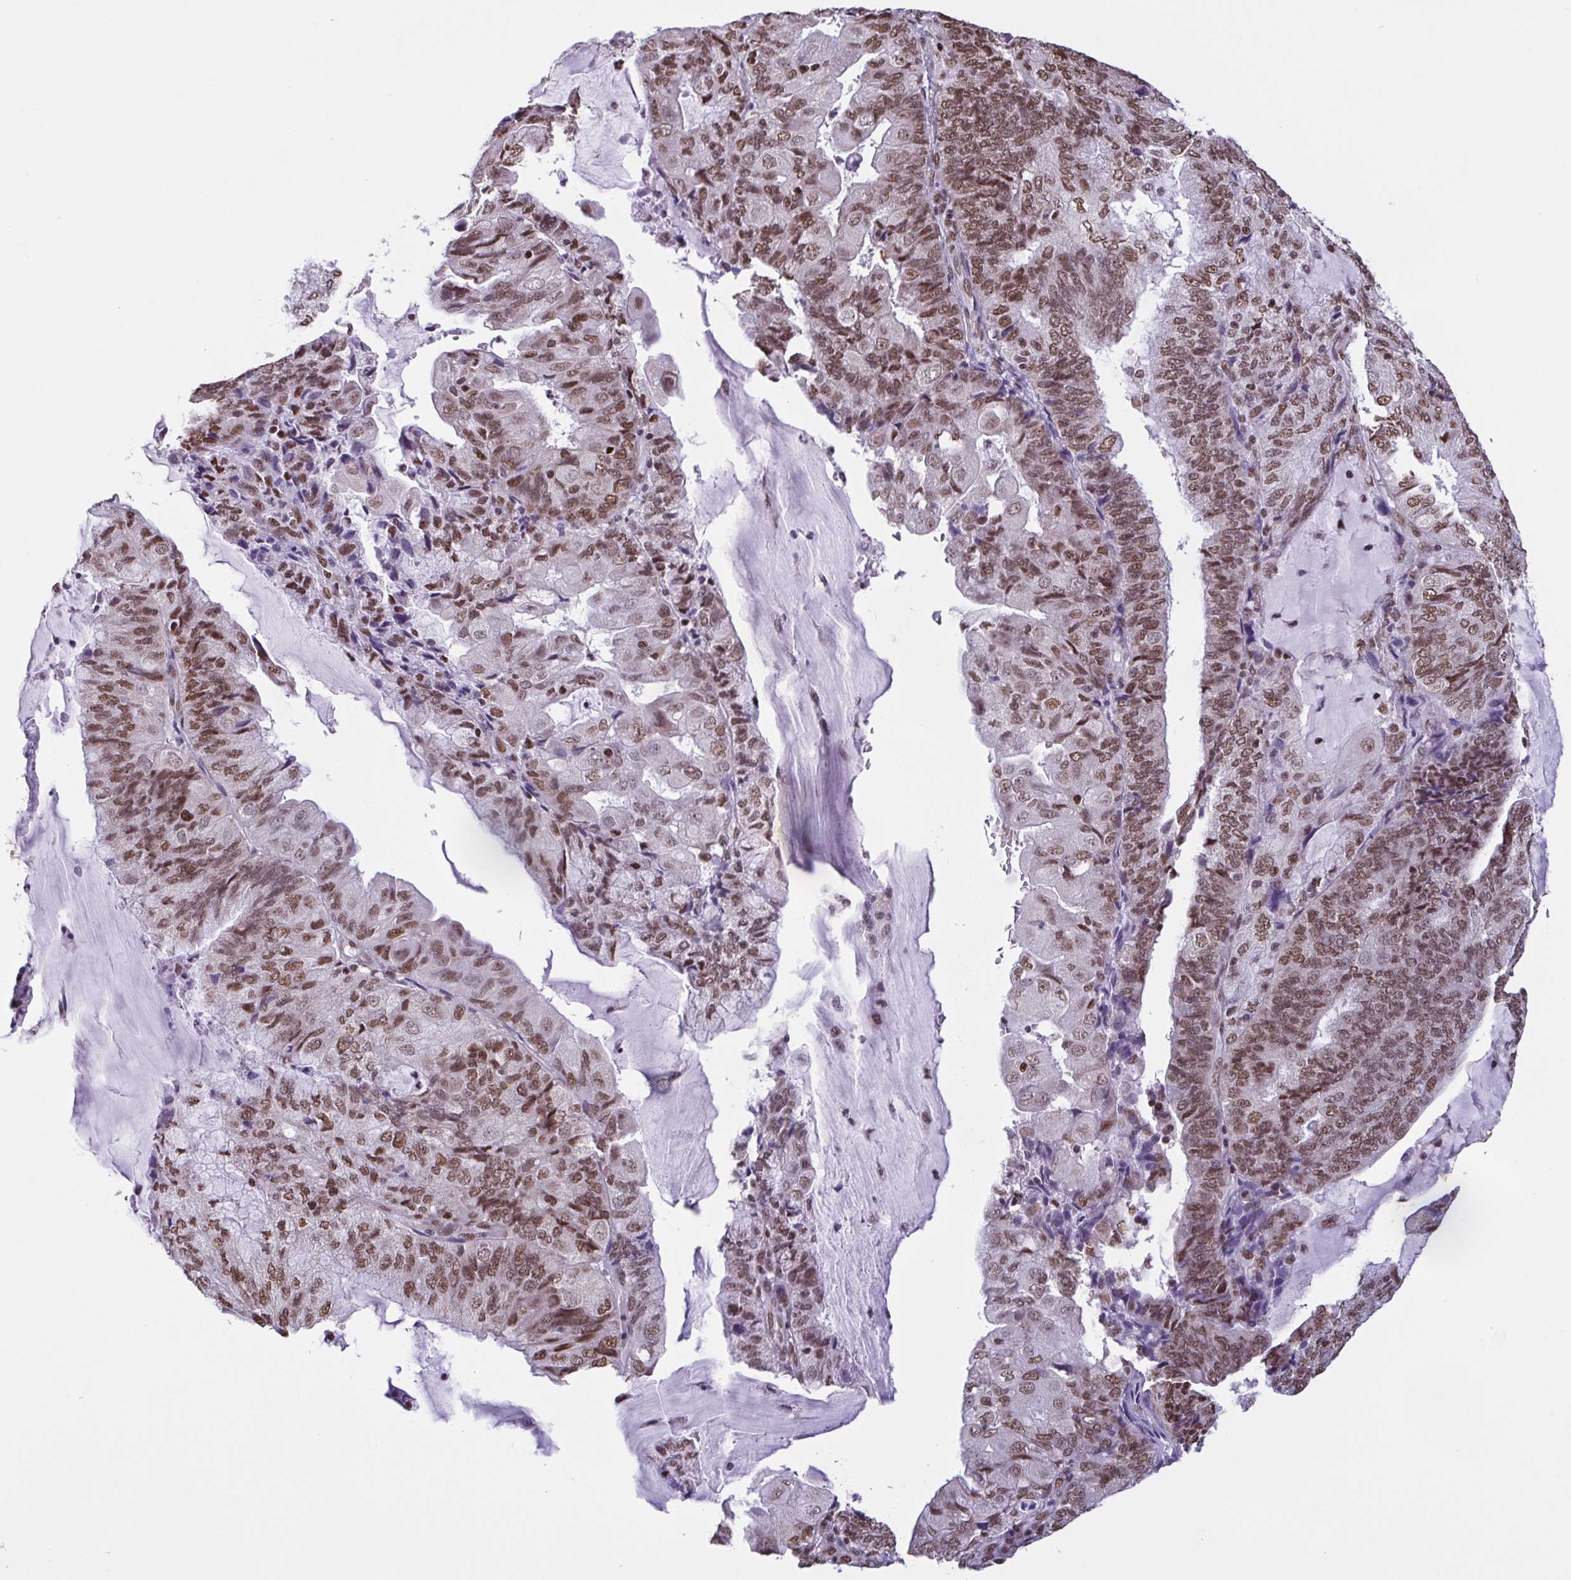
{"staining": {"intensity": "moderate", "quantity": ">75%", "location": "nuclear"}, "tissue": "endometrial cancer", "cell_type": "Tumor cells", "image_type": "cancer", "snomed": [{"axis": "morphology", "description": "Adenocarcinoma, NOS"}, {"axis": "topography", "description": "Endometrium"}], "caption": "High-magnification brightfield microscopy of endometrial adenocarcinoma stained with DAB (3,3'-diaminobenzidine) (brown) and counterstained with hematoxylin (blue). tumor cells exhibit moderate nuclear expression is present in about>75% of cells. The protein is stained brown, and the nuclei are stained in blue (DAB IHC with brightfield microscopy, high magnification).", "gene": "TIMM21", "patient": {"sex": "female", "age": 81}}